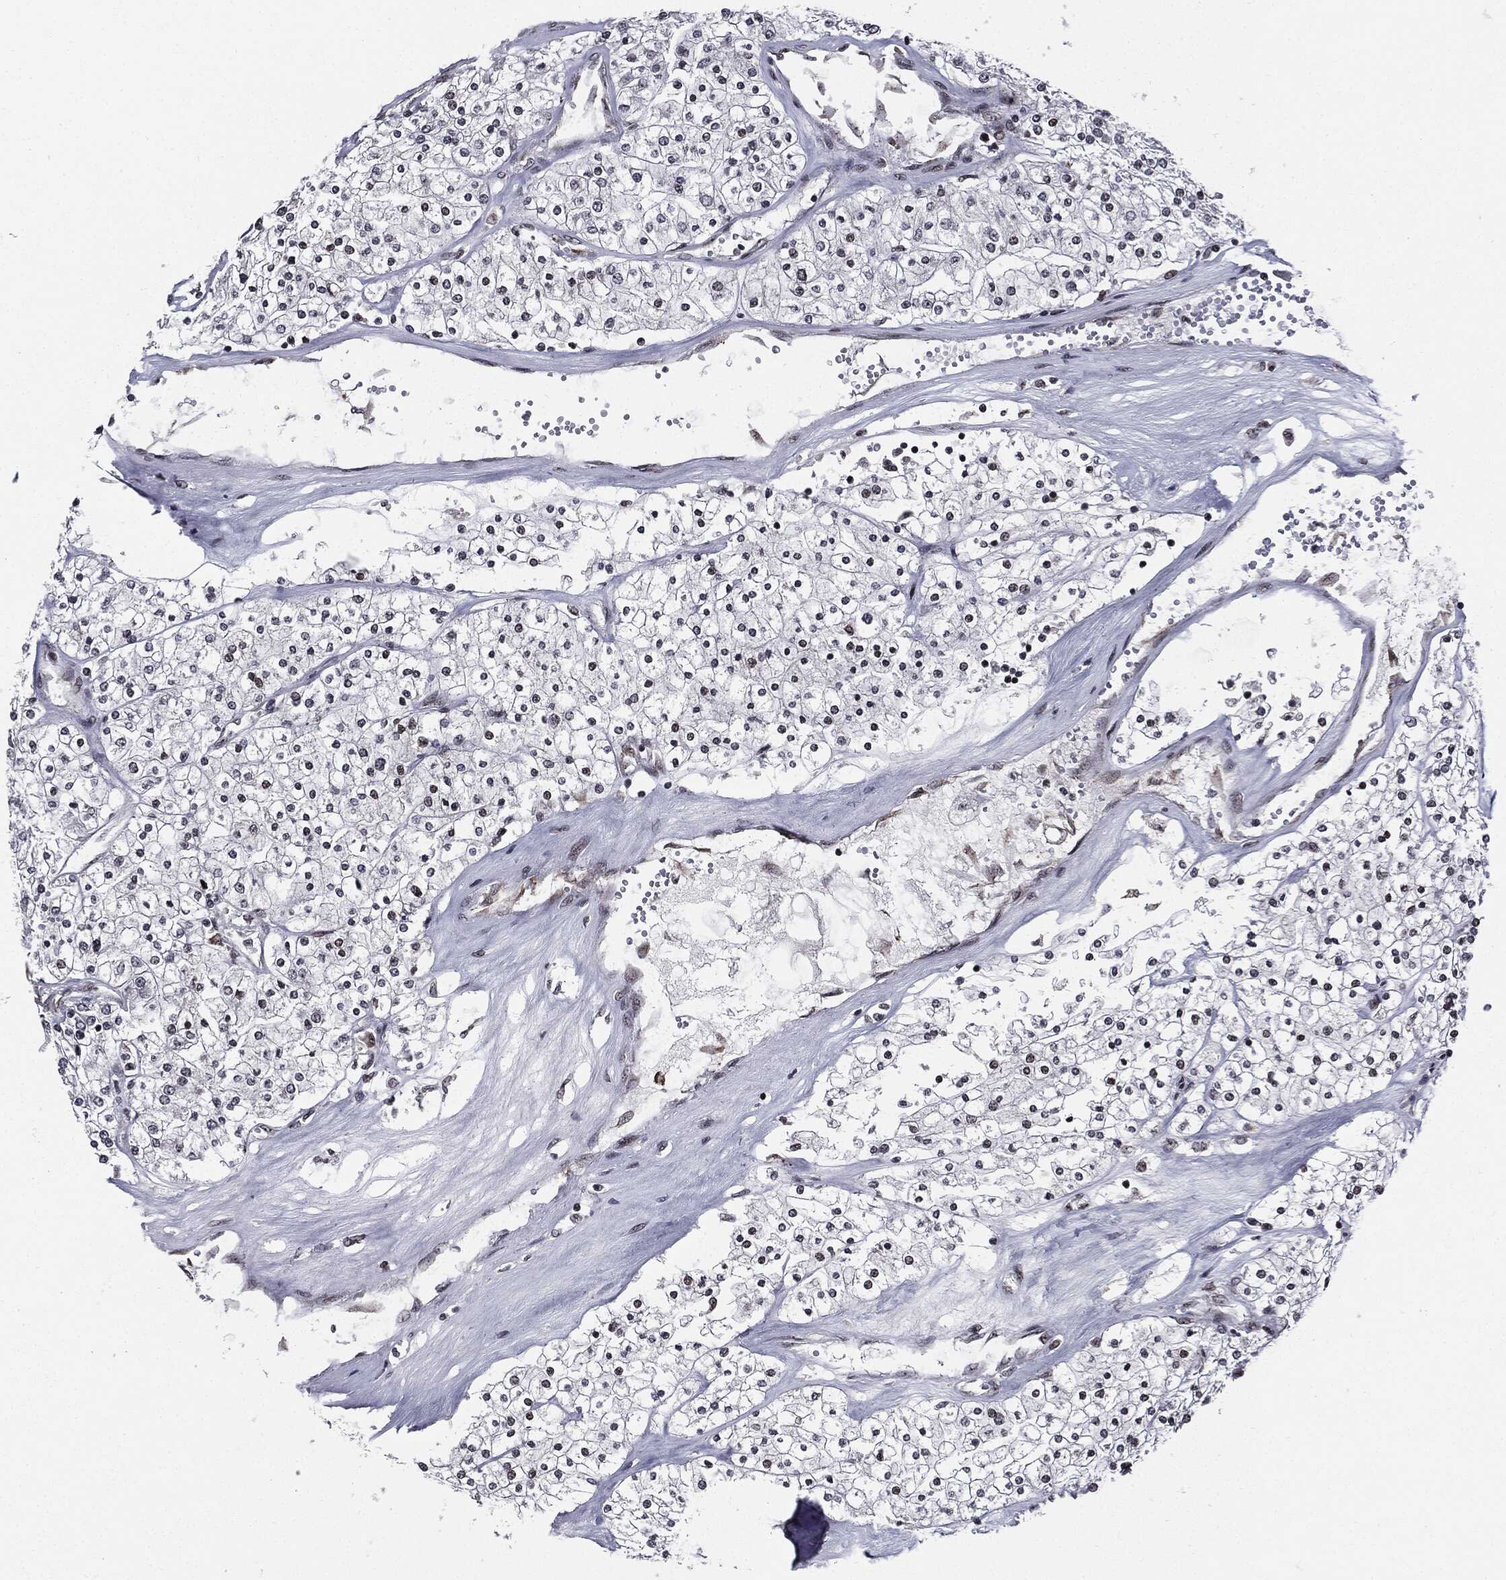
{"staining": {"intensity": "negative", "quantity": "none", "location": "none"}, "tissue": "renal cancer", "cell_type": "Tumor cells", "image_type": "cancer", "snomed": [{"axis": "morphology", "description": "Adenocarcinoma, NOS"}, {"axis": "topography", "description": "Kidney"}], "caption": "This photomicrograph is of adenocarcinoma (renal) stained with immunohistochemistry (IHC) to label a protein in brown with the nuclei are counter-stained blue. There is no expression in tumor cells. (DAB immunohistochemistry (IHC) with hematoxylin counter stain).", "gene": "ZFP91", "patient": {"sex": "male", "age": 80}}